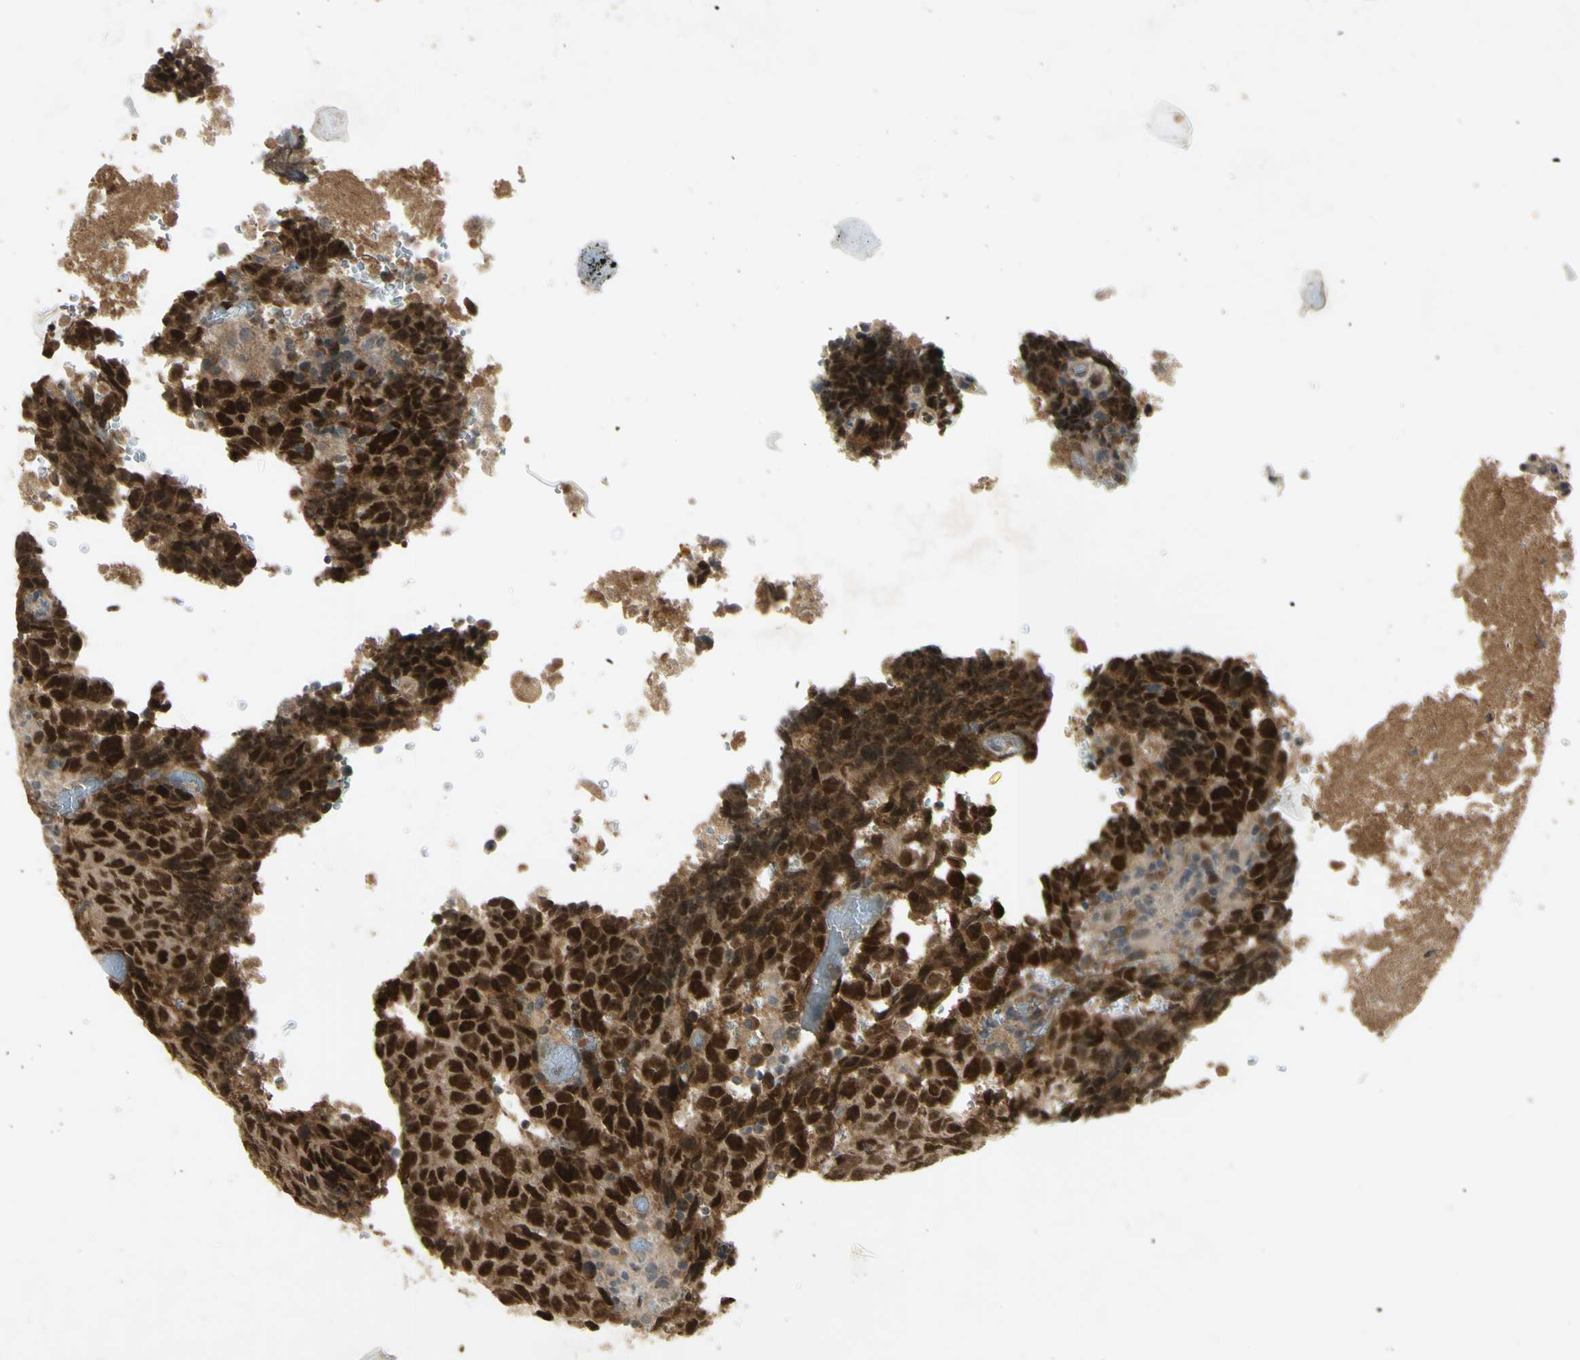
{"staining": {"intensity": "strong", "quantity": ">75%", "location": "nuclear"}, "tissue": "testis cancer", "cell_type": "Tumor cells", "image_type": "cancer", "snomed": [{"axis": "morphology", "description": "Necrosis, NOS"}, {"axis": "morphology", "description": "Carcinoma, Embryonal, NOS"}, {"axis": "topography", "description": "Testis"}], "caption": "The histopathology image exhibits a brown stain indicating the presence of a protein in the nuclear of tumor cells in testis embryonal carcinoma.", "gene": "RAD18", "patient": {"sex": "male", "age": 19}}